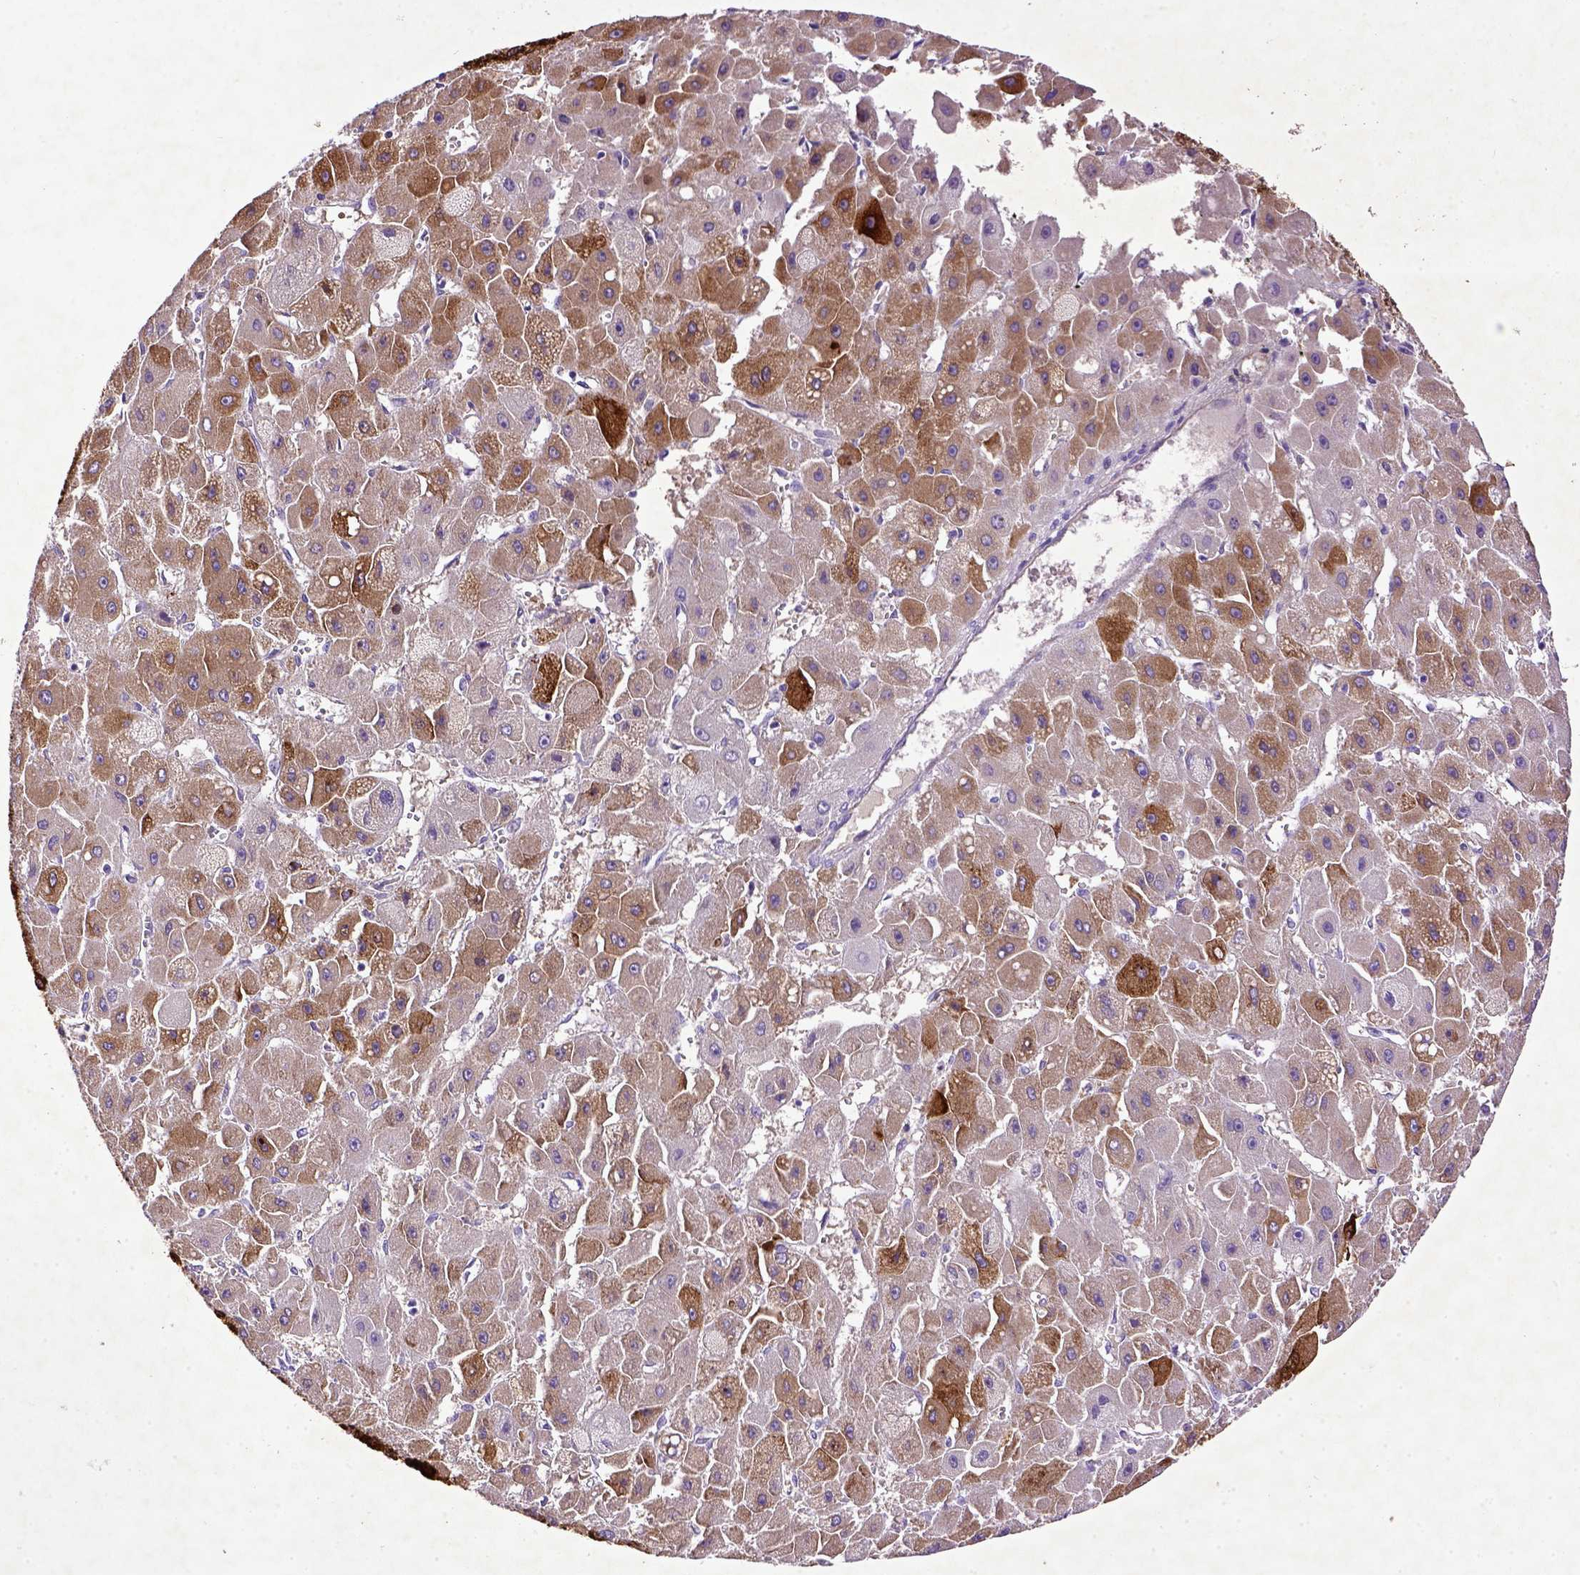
{"staining": {"intensity": "moderate", "quantity": "25%-75%", "location": "cytoplasmic/membranous"}, "tissue": "liver cancer", "cell_type": "Tumor cells", "image_type": "cancer", "snomed": [{"axis": "morphology", "description": "Carcinoma, Hepatocellular, NOS"}, {"axis": "topography", "description": "Liver"}], "caption": "This is an image of IHC staining of liver cancer, which shows moderate expression in the cytoplasmic/membranous of tumor cells.", "gene": "DEPDC1B", "patient": {"sex": "female", "age": 25}}